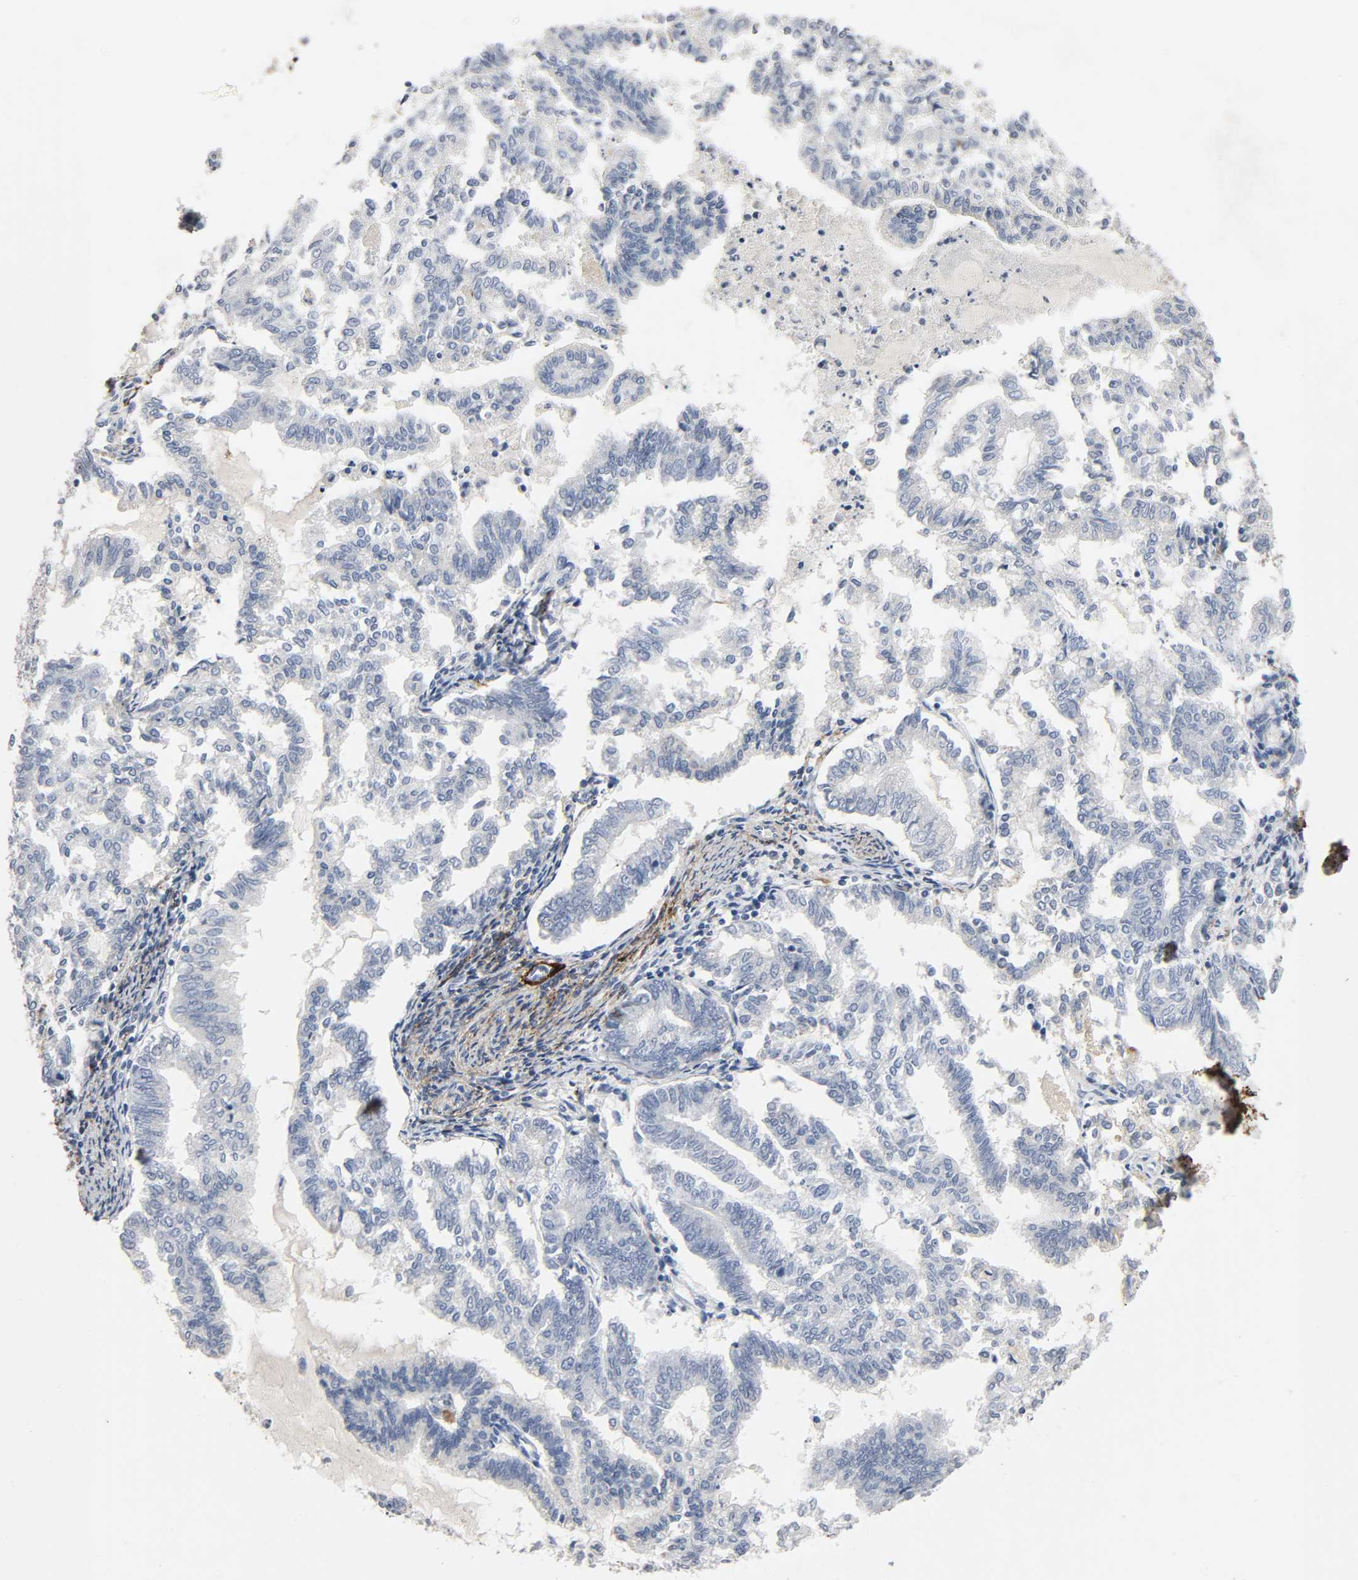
{"staining": {"intensity": "negative", "quantity": "none", "location": "none"}, "tissue": "endometrial cancer", "cell_type": "Tumor cells", "image_type": "cancer", "snomed": [{"axis": "morphology", "description": "Adenocarcinoma, NOS"}, {"axis": "topography", "description": "Endometrium"}], "caption": "Immunohistochemistry of human adenocarcinoma (endometrial) demonstrates no positivity in tumor cells.", "gene": "FBLN5", "patient": {"sex": "female", "age": 79}}